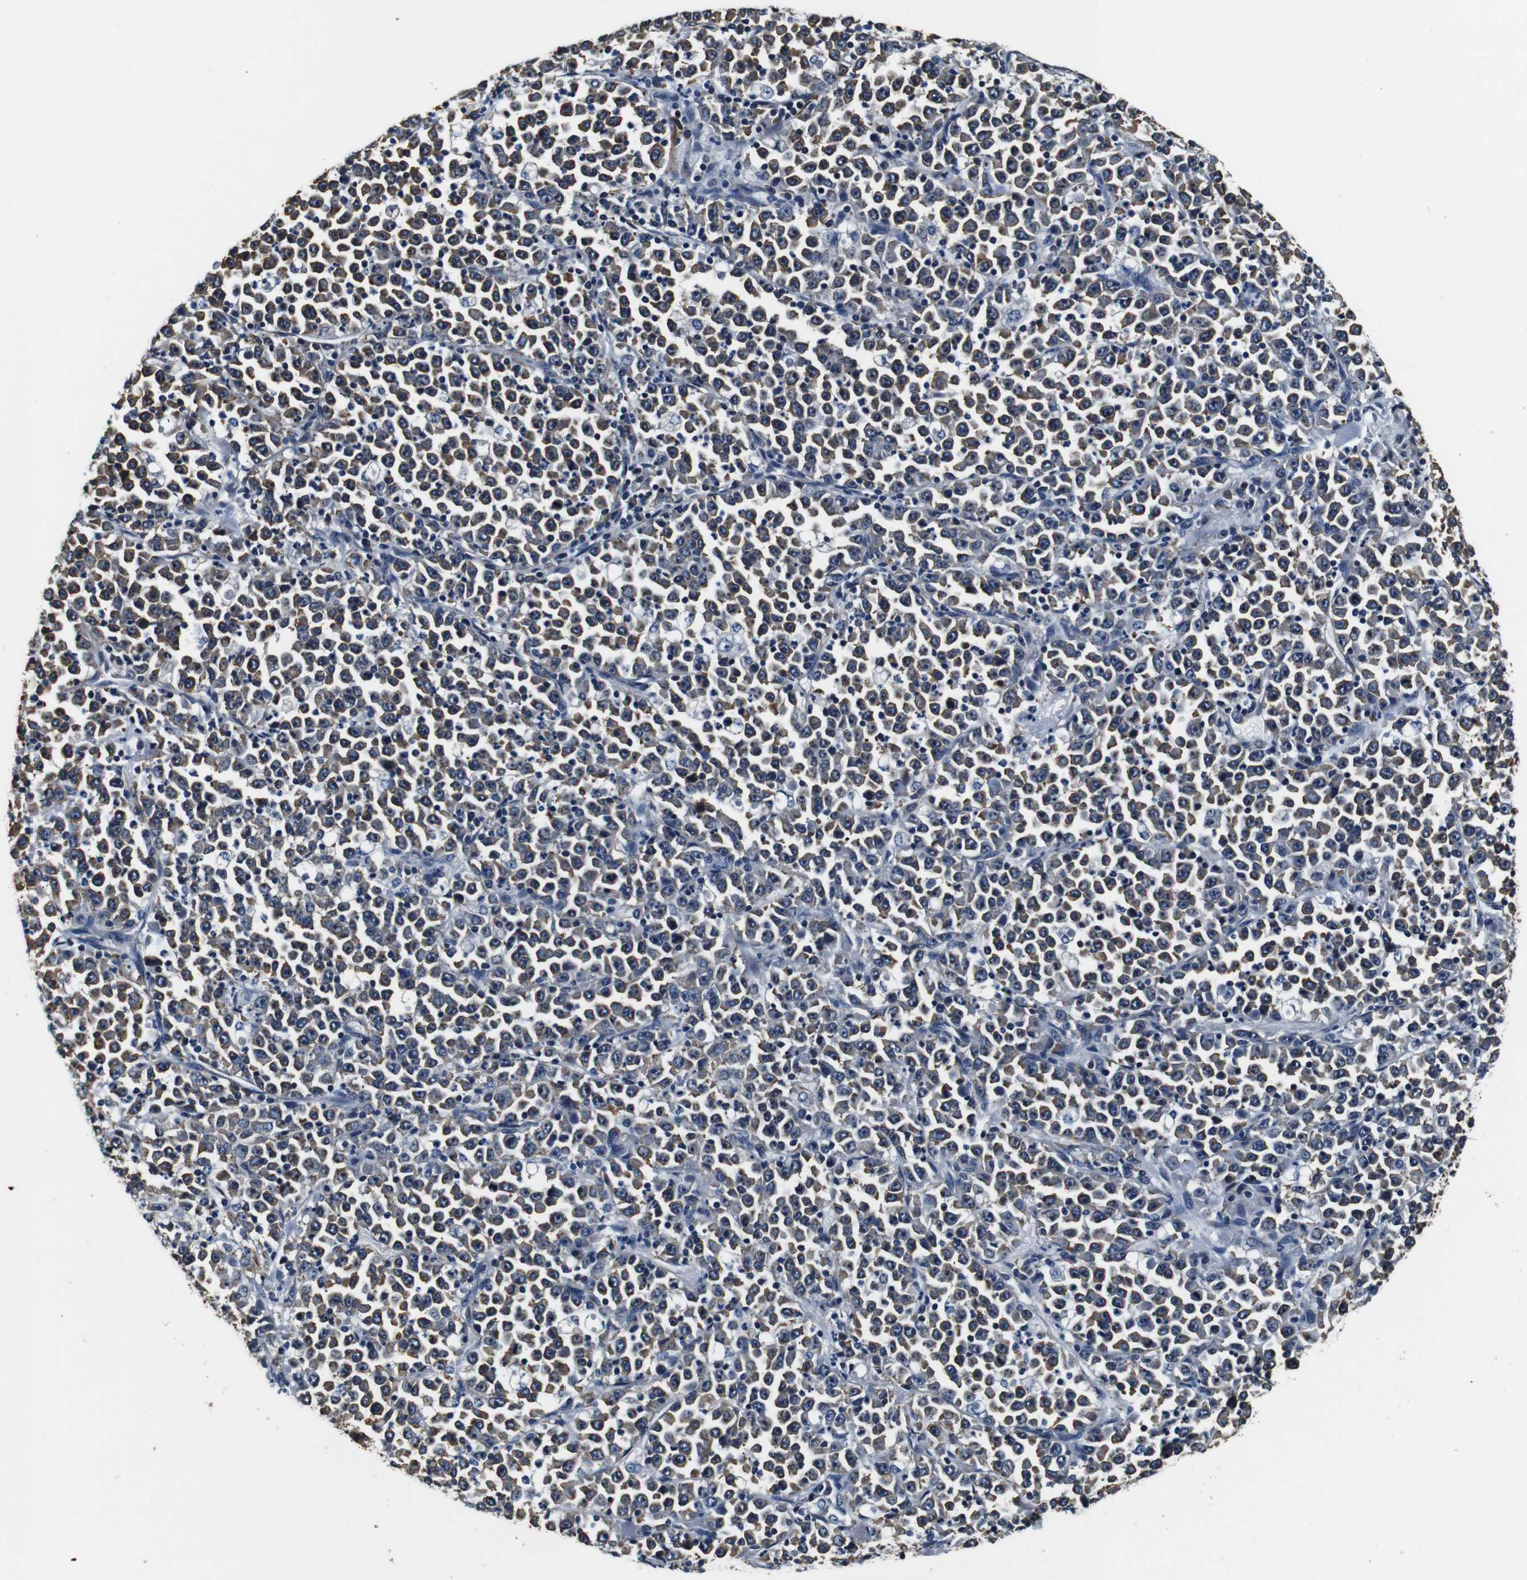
{"staining": {"intensity": "weak", "quantity": ">75%", "location": "cytoplasmic/membranous"}, "tissue": "stomach cancer", "cell_type": "Tumor cells", "image_type": "cancer", "snomed": [{"axis": "morphology", "description": "Normal tissue, NOS"}, {"axis": "morphology", "description": "Adenocarcinoma, NOS"}, {"axis": "topography", "description": "Stomach, upper"}, {"axis": "topography", "description": "Stomach"}], "caption": "IHC of stomach cancer (adenocarcinoma) shows low levels of weak cytoplasmic/membranous expression in approximately >75% of tumor cells.", "gene": "COL1A1", "patient": {"sex": "male", "age": 59}}